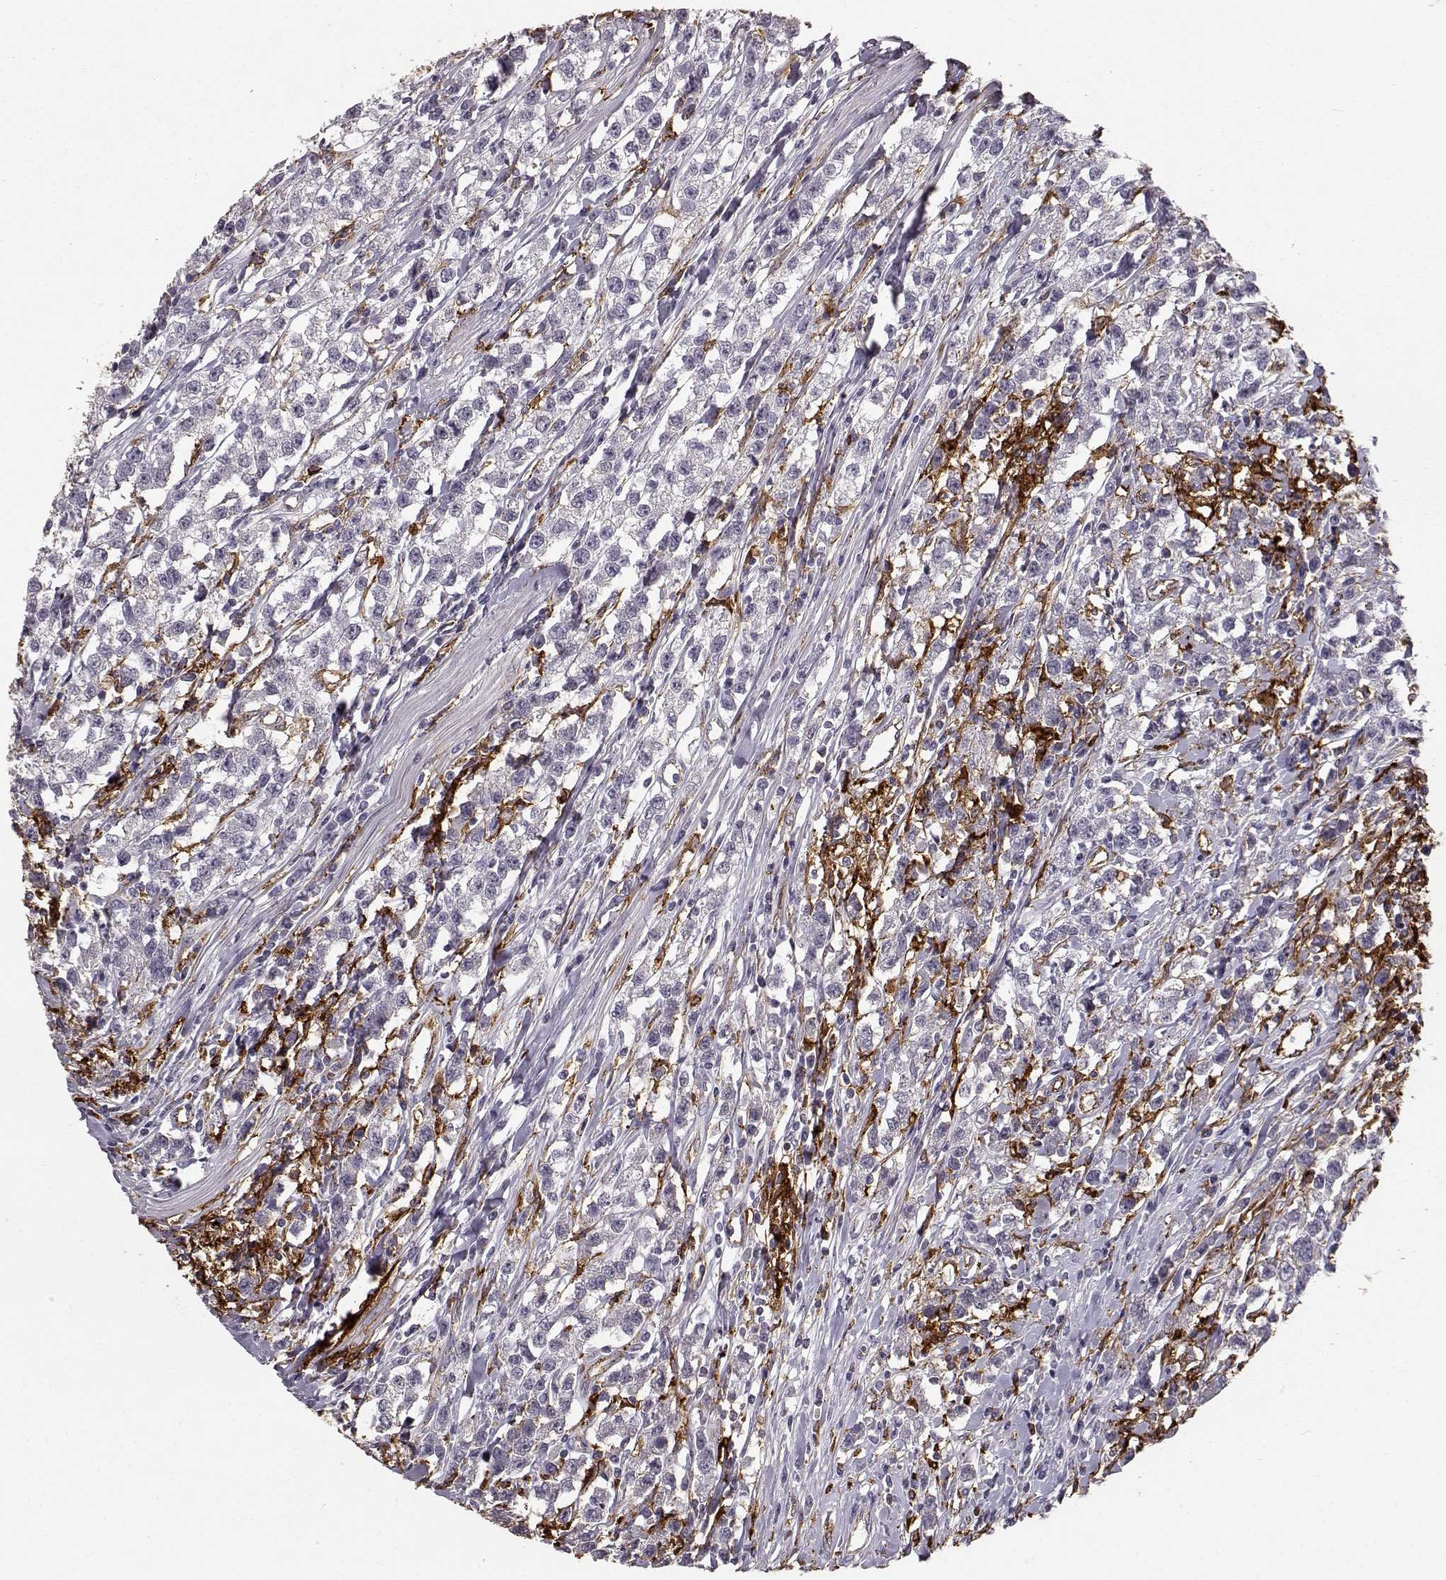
{"staining": {"intensity": "negative", "quantity": "none", "location": "none"}, "tissue": "testis cancer", "cell_type": "Tumor cells", "image_type": "cancer", "snomed": [{"axis": "morphology", "description": "Seminoma, NOS"}, {"axis": "topography", "description": "Testis"}], "caption": "The histopathology image shows no significant staining in tumor cells of testis cancer (seminoma).", "gene": "CCNF", "patient": {"sex": "male", "age": 59}}